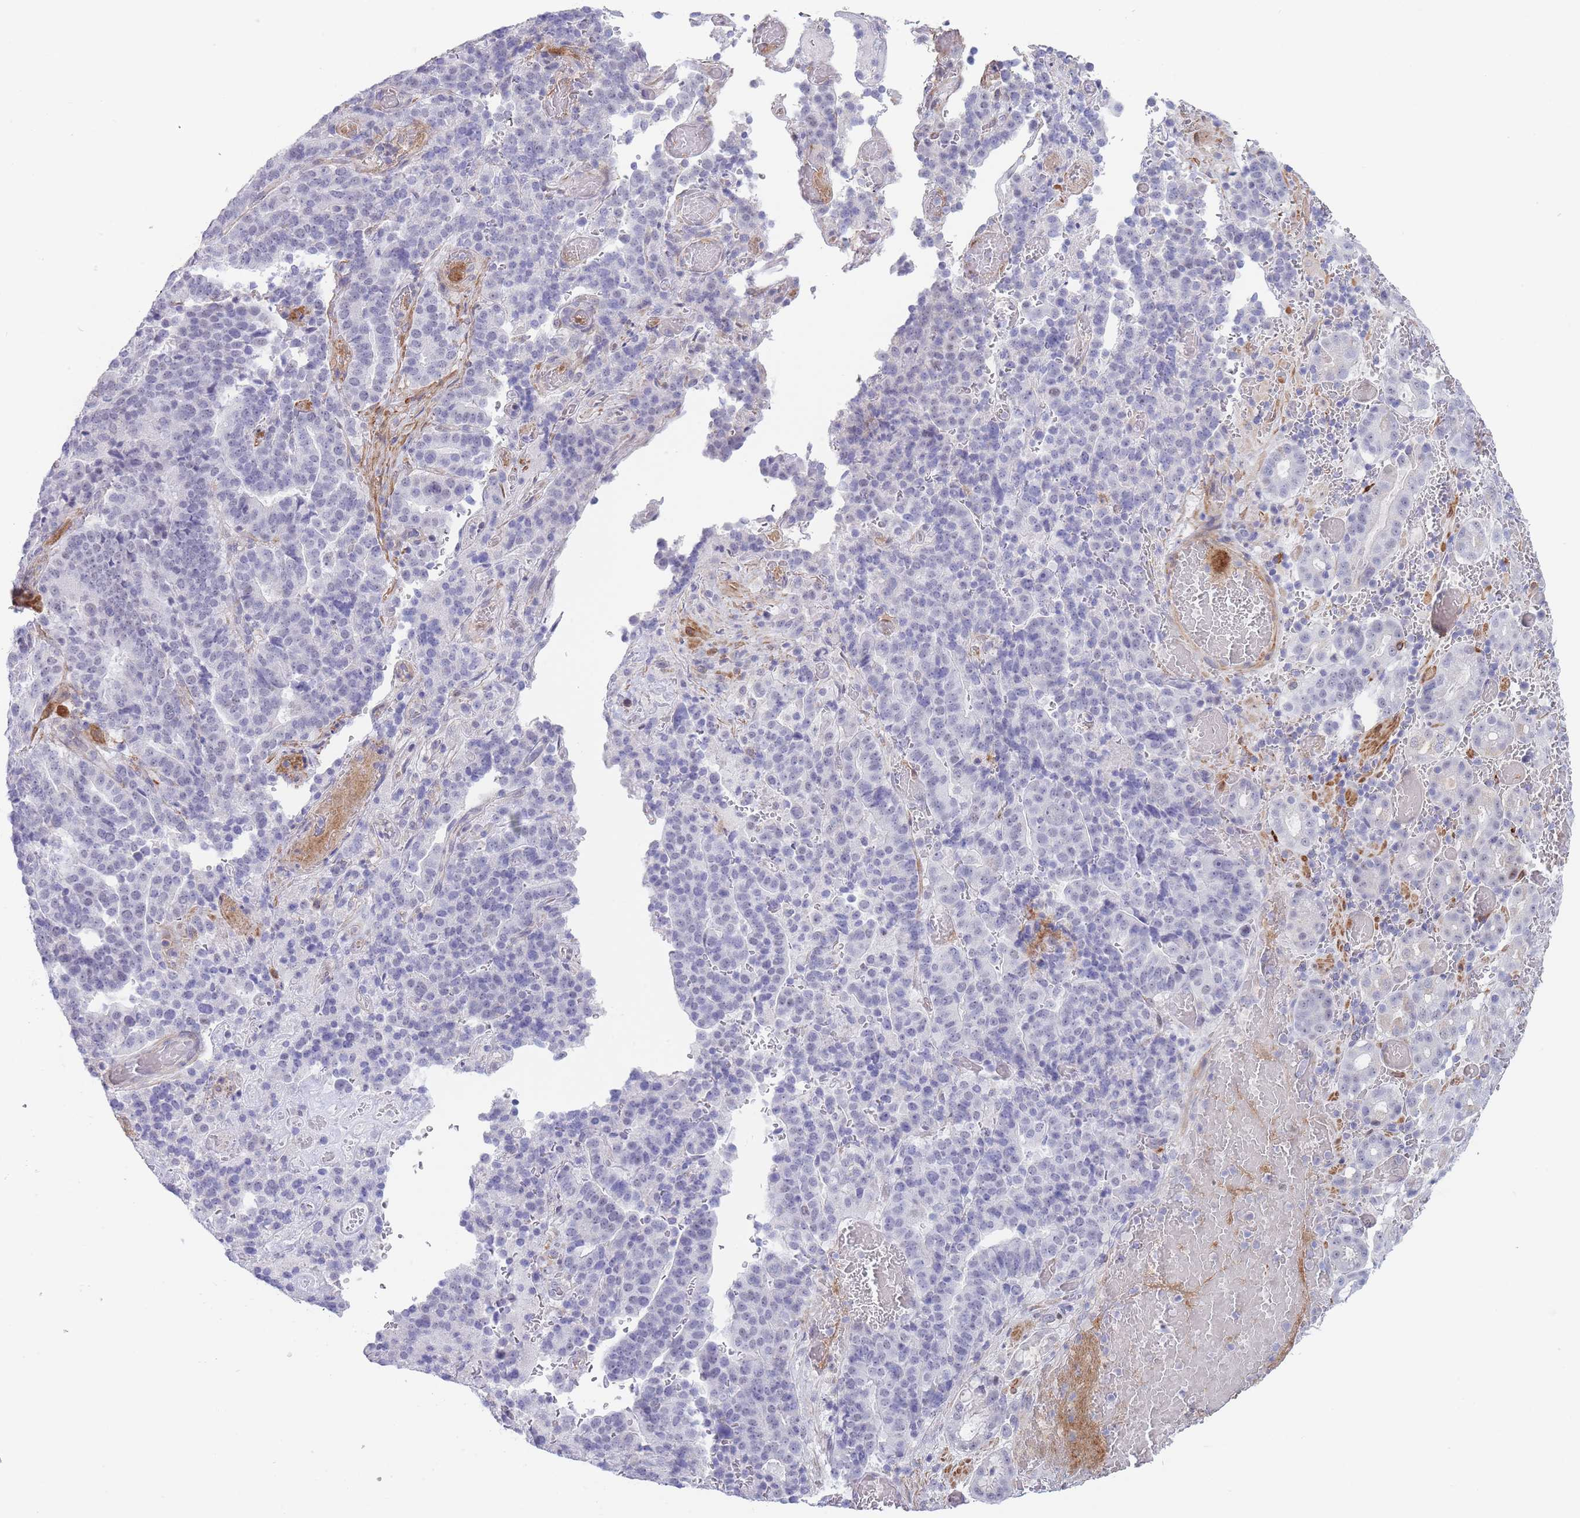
{"staining": {"intensity": "negative", "quantity": "none", "location": "none"}, "tissue": "stomach cancer", "cell_type": "Tumor cells", "image_type": "cancer", "snomed": [{"axis": "morphology", "description": "Adenocarcinoma, NOS"}, {"axis": "topography", "description": "Stomach"}], "caption": "Micrograph shows no protein staining in tumor cells of adenocarcinoma (stomach) tissue.", "gene": "ASAP3", "patient": {"sex": "male", "age": 48}}